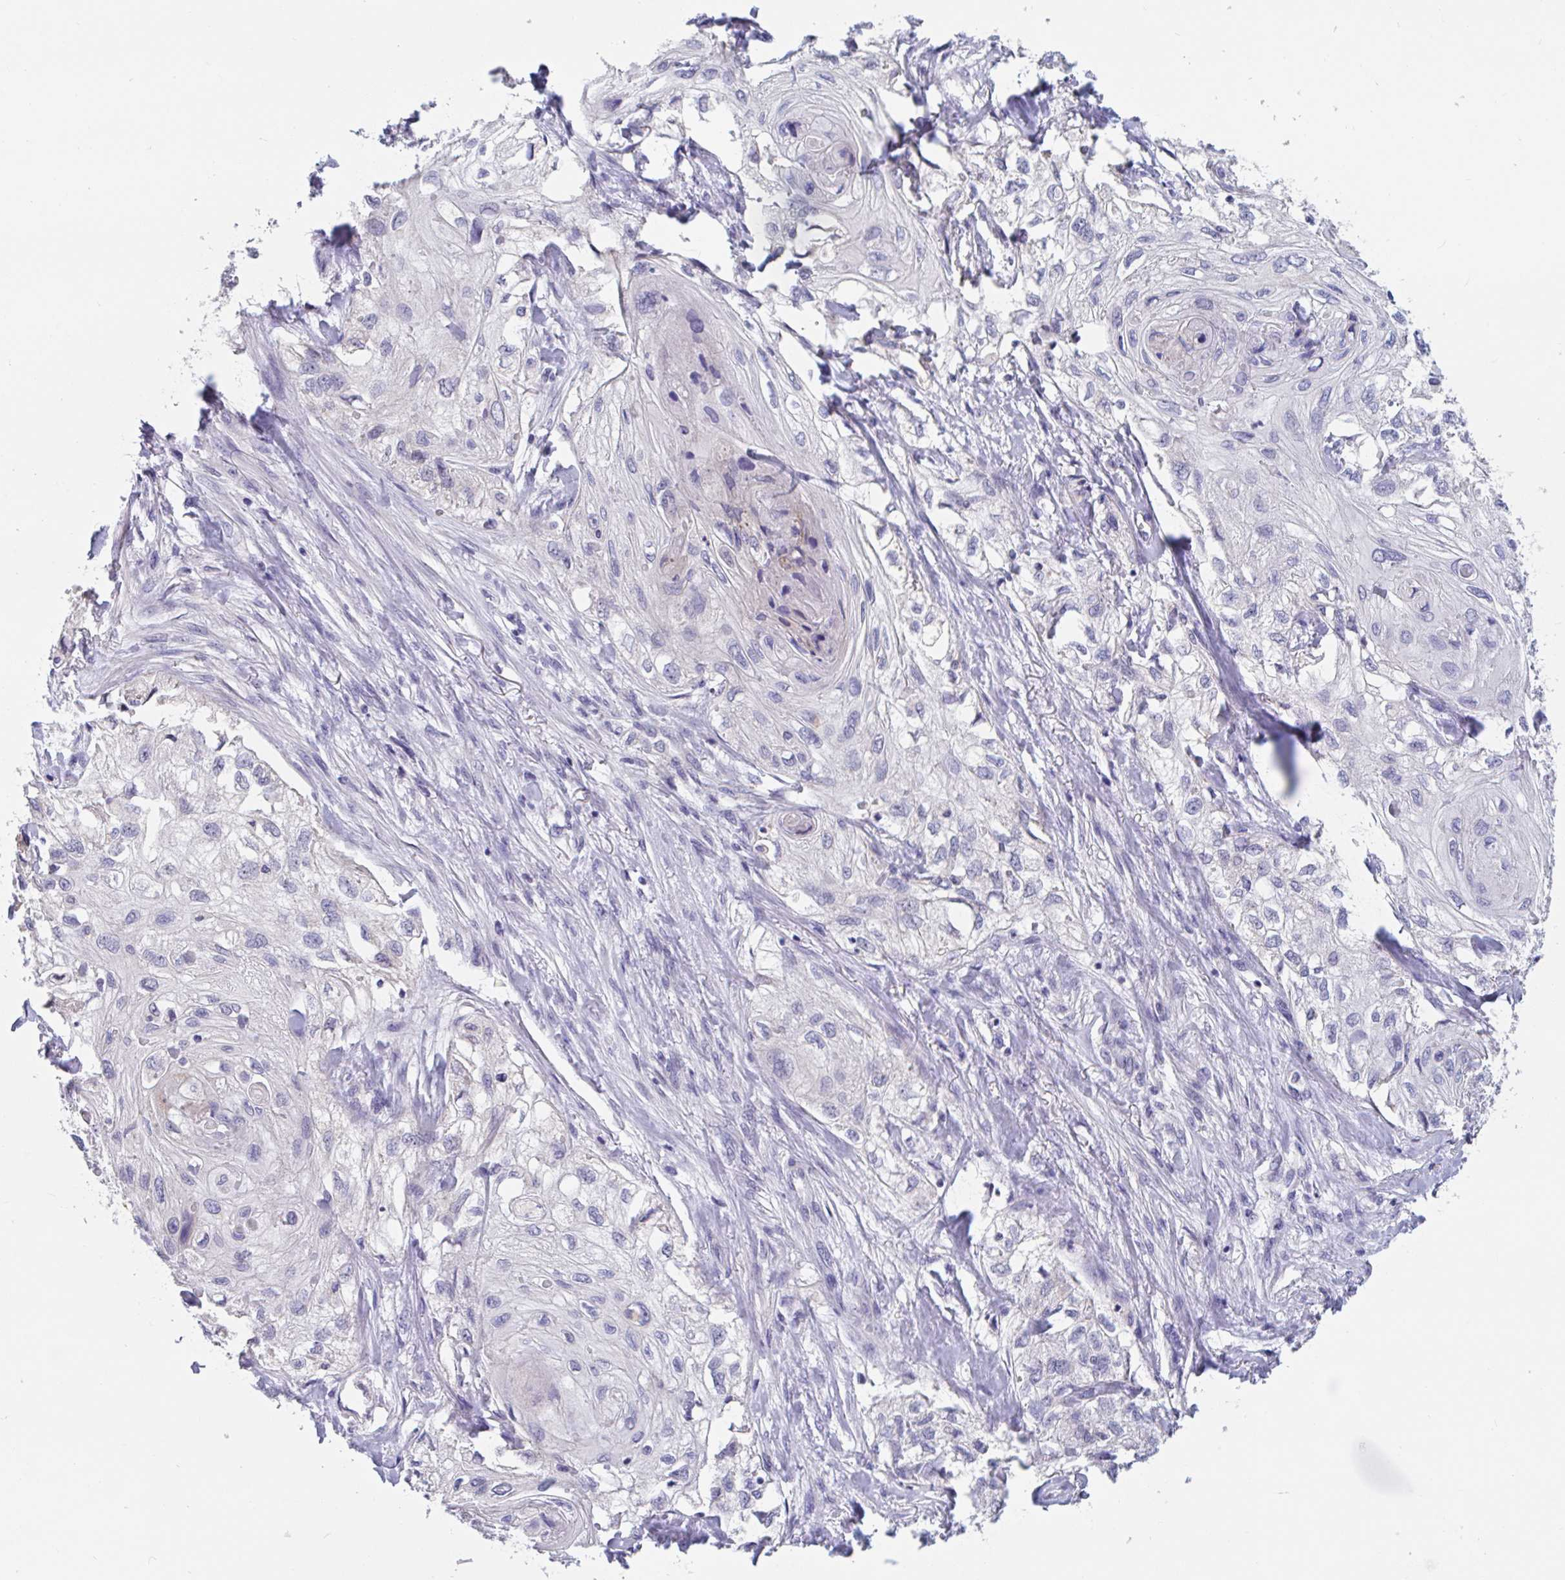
{"staining": {"intensity": "negative", "quantity": "none", "location": "none"}, "tissue": "skin cancer", "cell_type": "Tumor cells", "image_type": "cancer", "snomed": [{"axis": "morphology", "description": "Squamous cell carcinoma, NOS"}, {"axis": "topography", "description": "Skin"}, {"axis": "topography", "description": "Vulva"}], "caption": "The micrograph exhibits no staining of tumor cells in skin cancer.", "gene": "UNKL", "patient": {"sex": "female", "age": 86}}